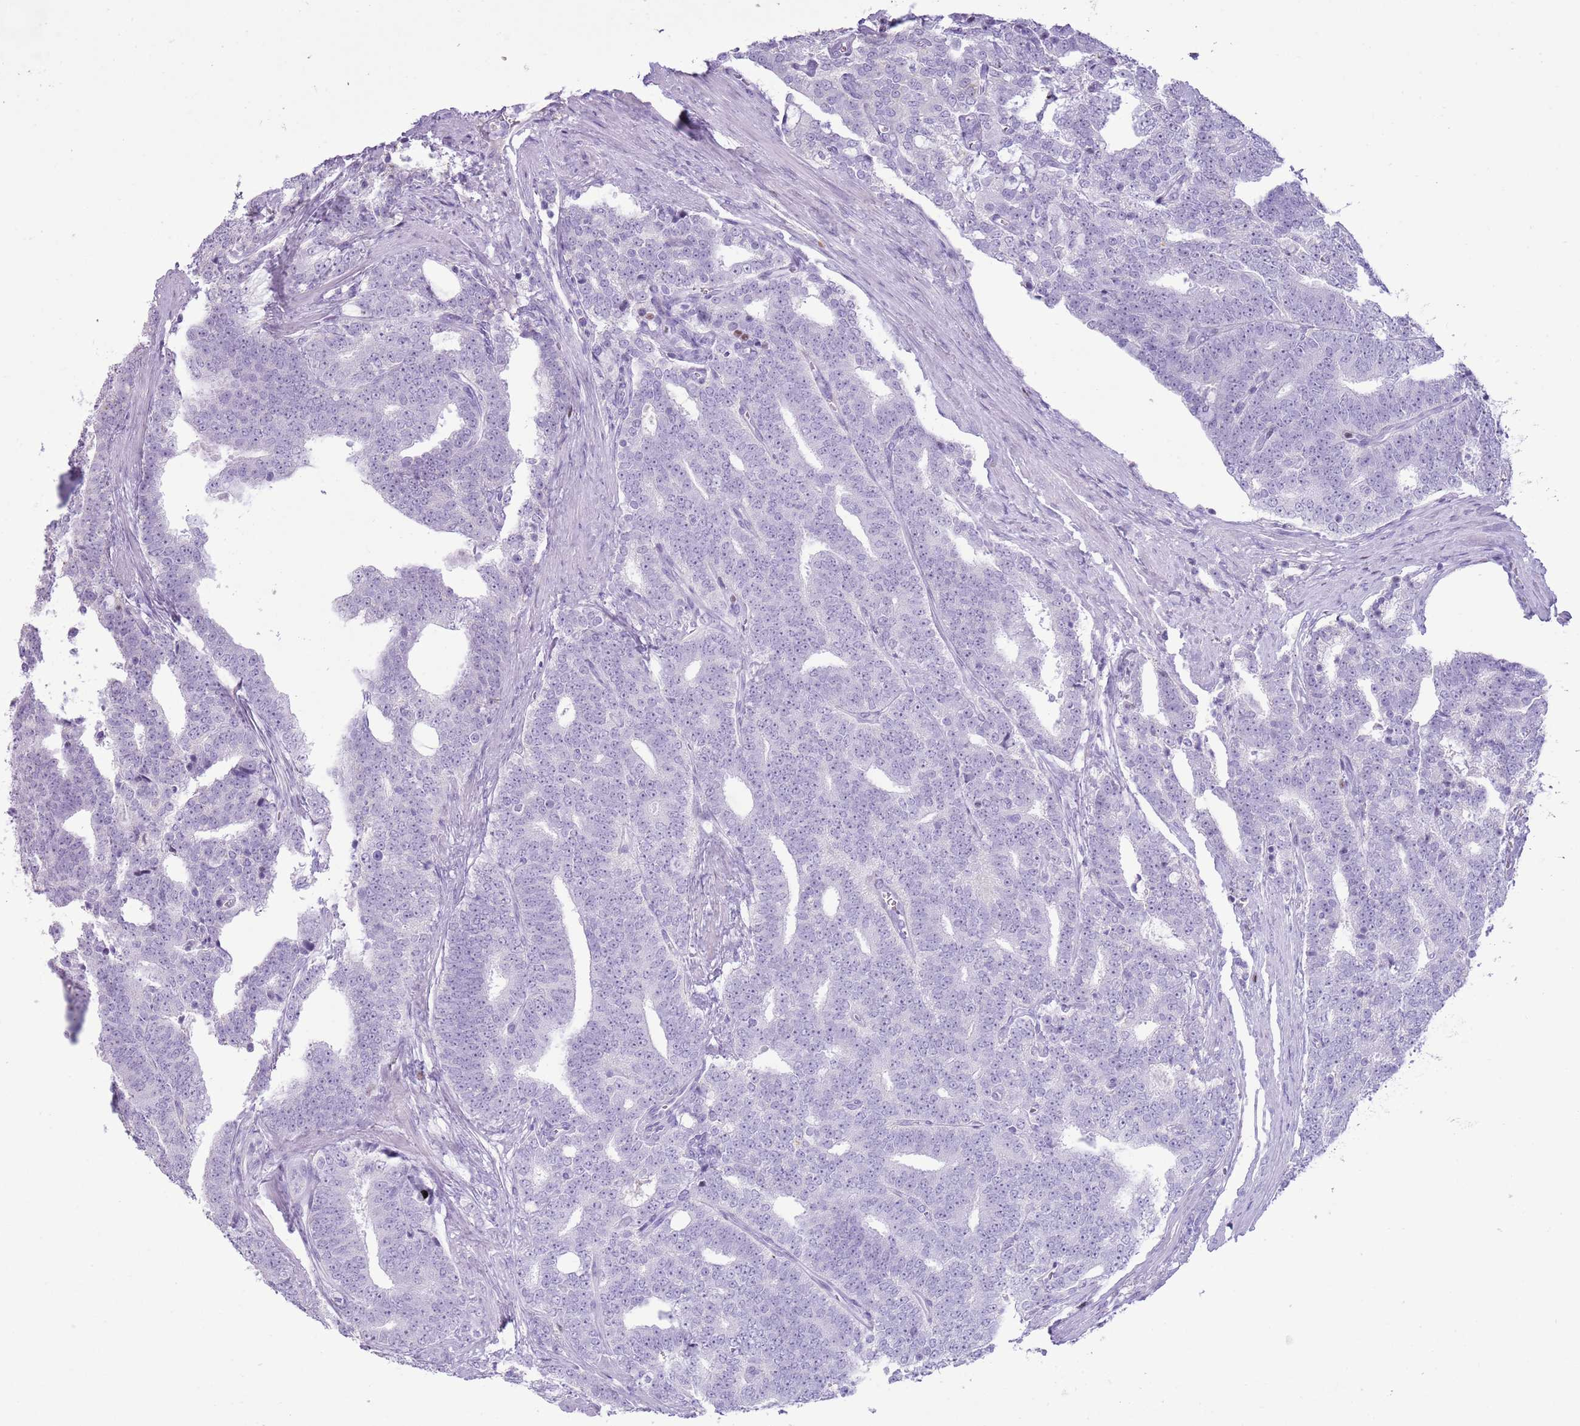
{"staining": {"intensity": "negative", "quantity": "none", "location": "none"}, "tissue": "prostate cancer", "cell_type": "Tumor cells", "image_type": "cancer", "snomed": [{"axis": "morphology", "description": "Adenocarcinoma, High grade"}, {"axis": "topography", "description": "Prostate and seminal vesicle, NOS"}], "caption": "Image shows no significant protein expression in tumor cells of prostate cancer (high-grade adenocarcinoma). The staining is performed using DAB (3,3'-diaminobenzidine) brown chromogen with nuclei counter-stained in using hematoxylin.", "gene": "BCL11B", "patient": {"sex": "male", "age": 67}}